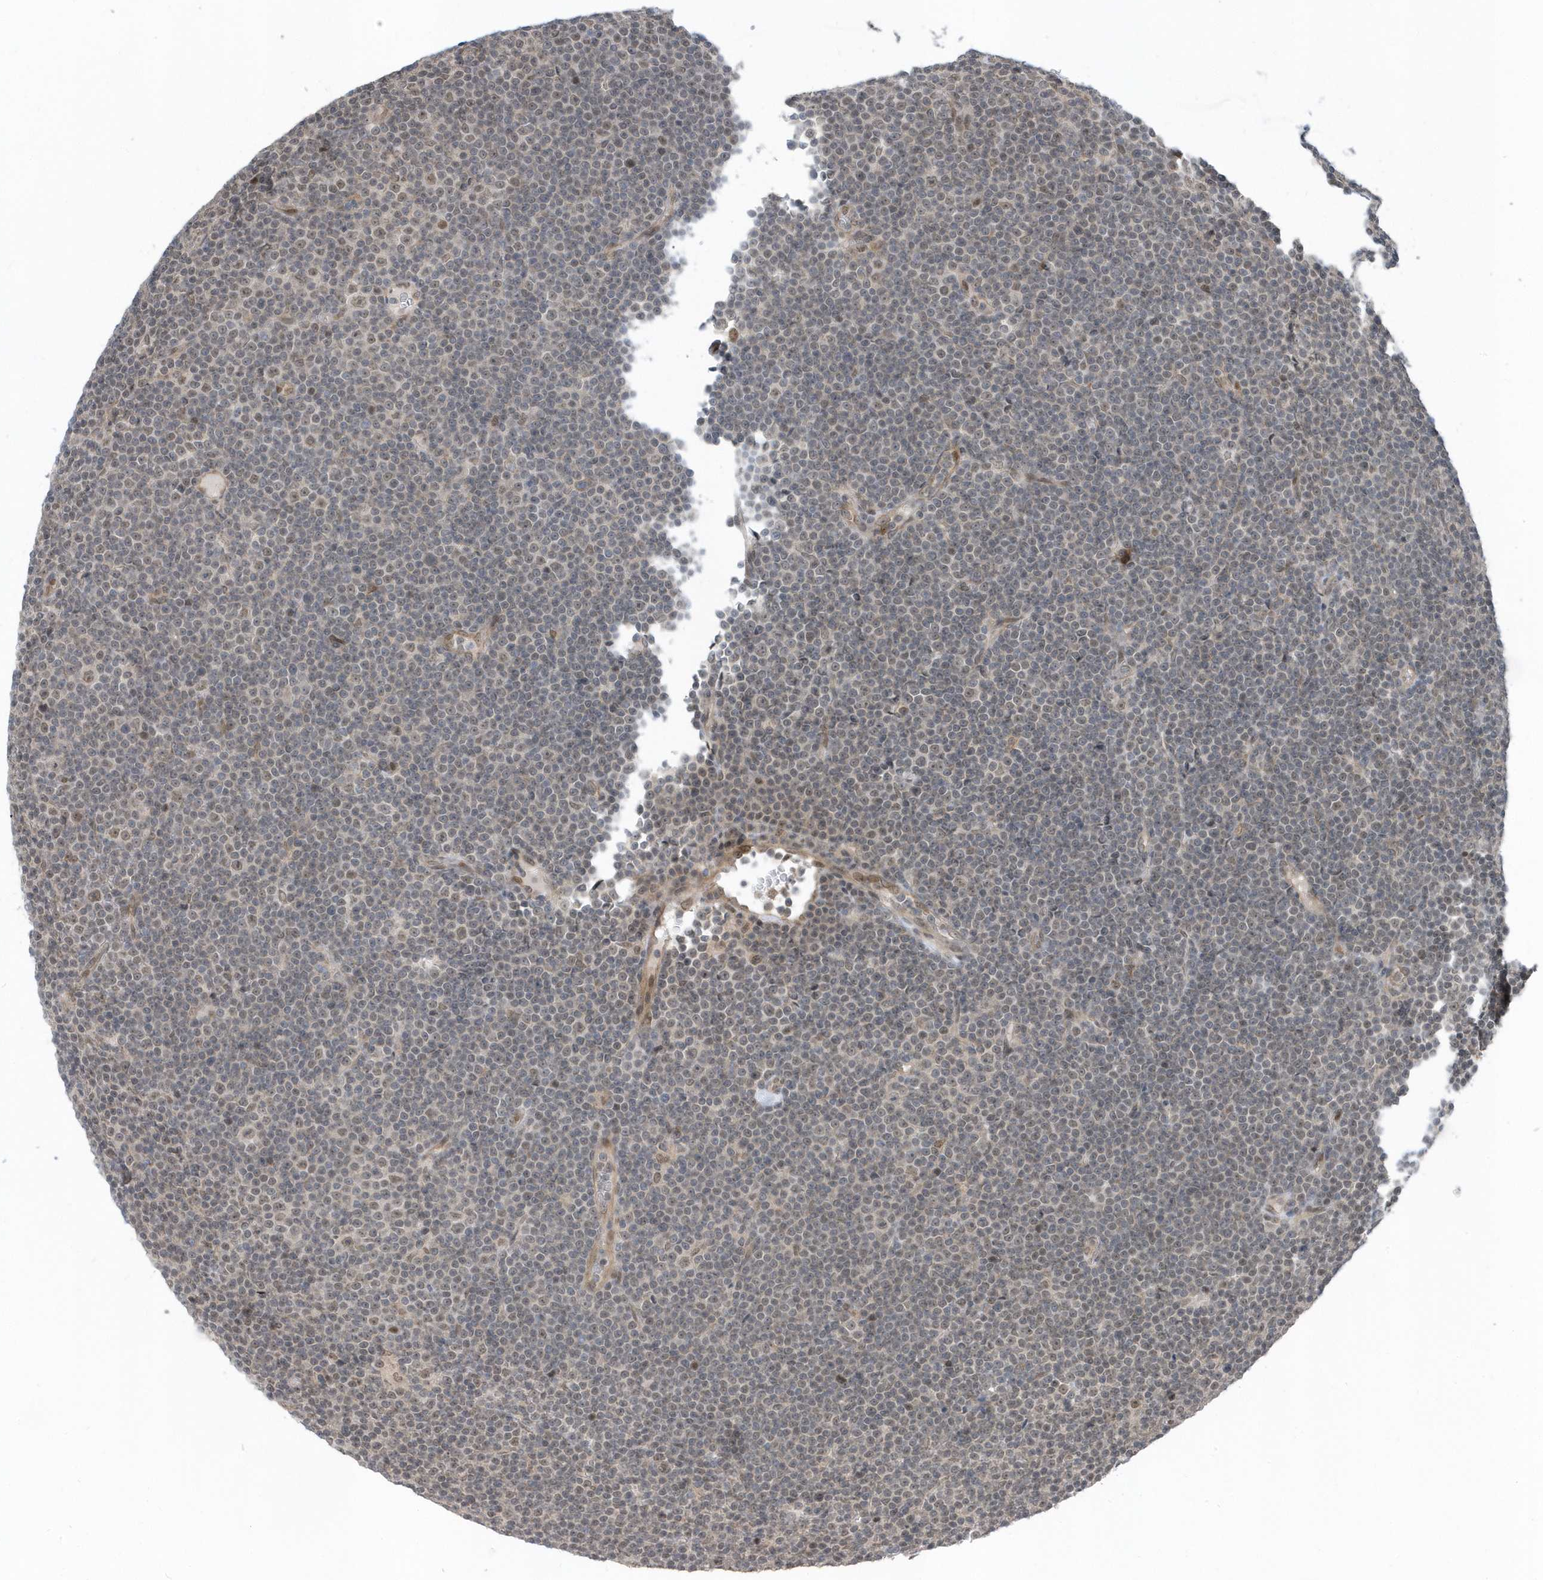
{"staining": {"intensity": "weak", "quantity": "<25%", "location": "nuclear"}, "tissue": "lymphoma", "cell_type": "Tumor cells", "image_type": "cancer", "snomed": [{"axis": "morphology", "description": "Malignant lymphoma, non-Hodgkin's type, Low grade"}, {"axis": "topography", "description": "Lymph node"}], "caption": "The photomicrograph demonstrates no staining of tumor cells in low-grade malignant lymphoma, non-Hodgkin's type.", "gene": "USP53", "patient": {"sex": "female", "age": 67}}